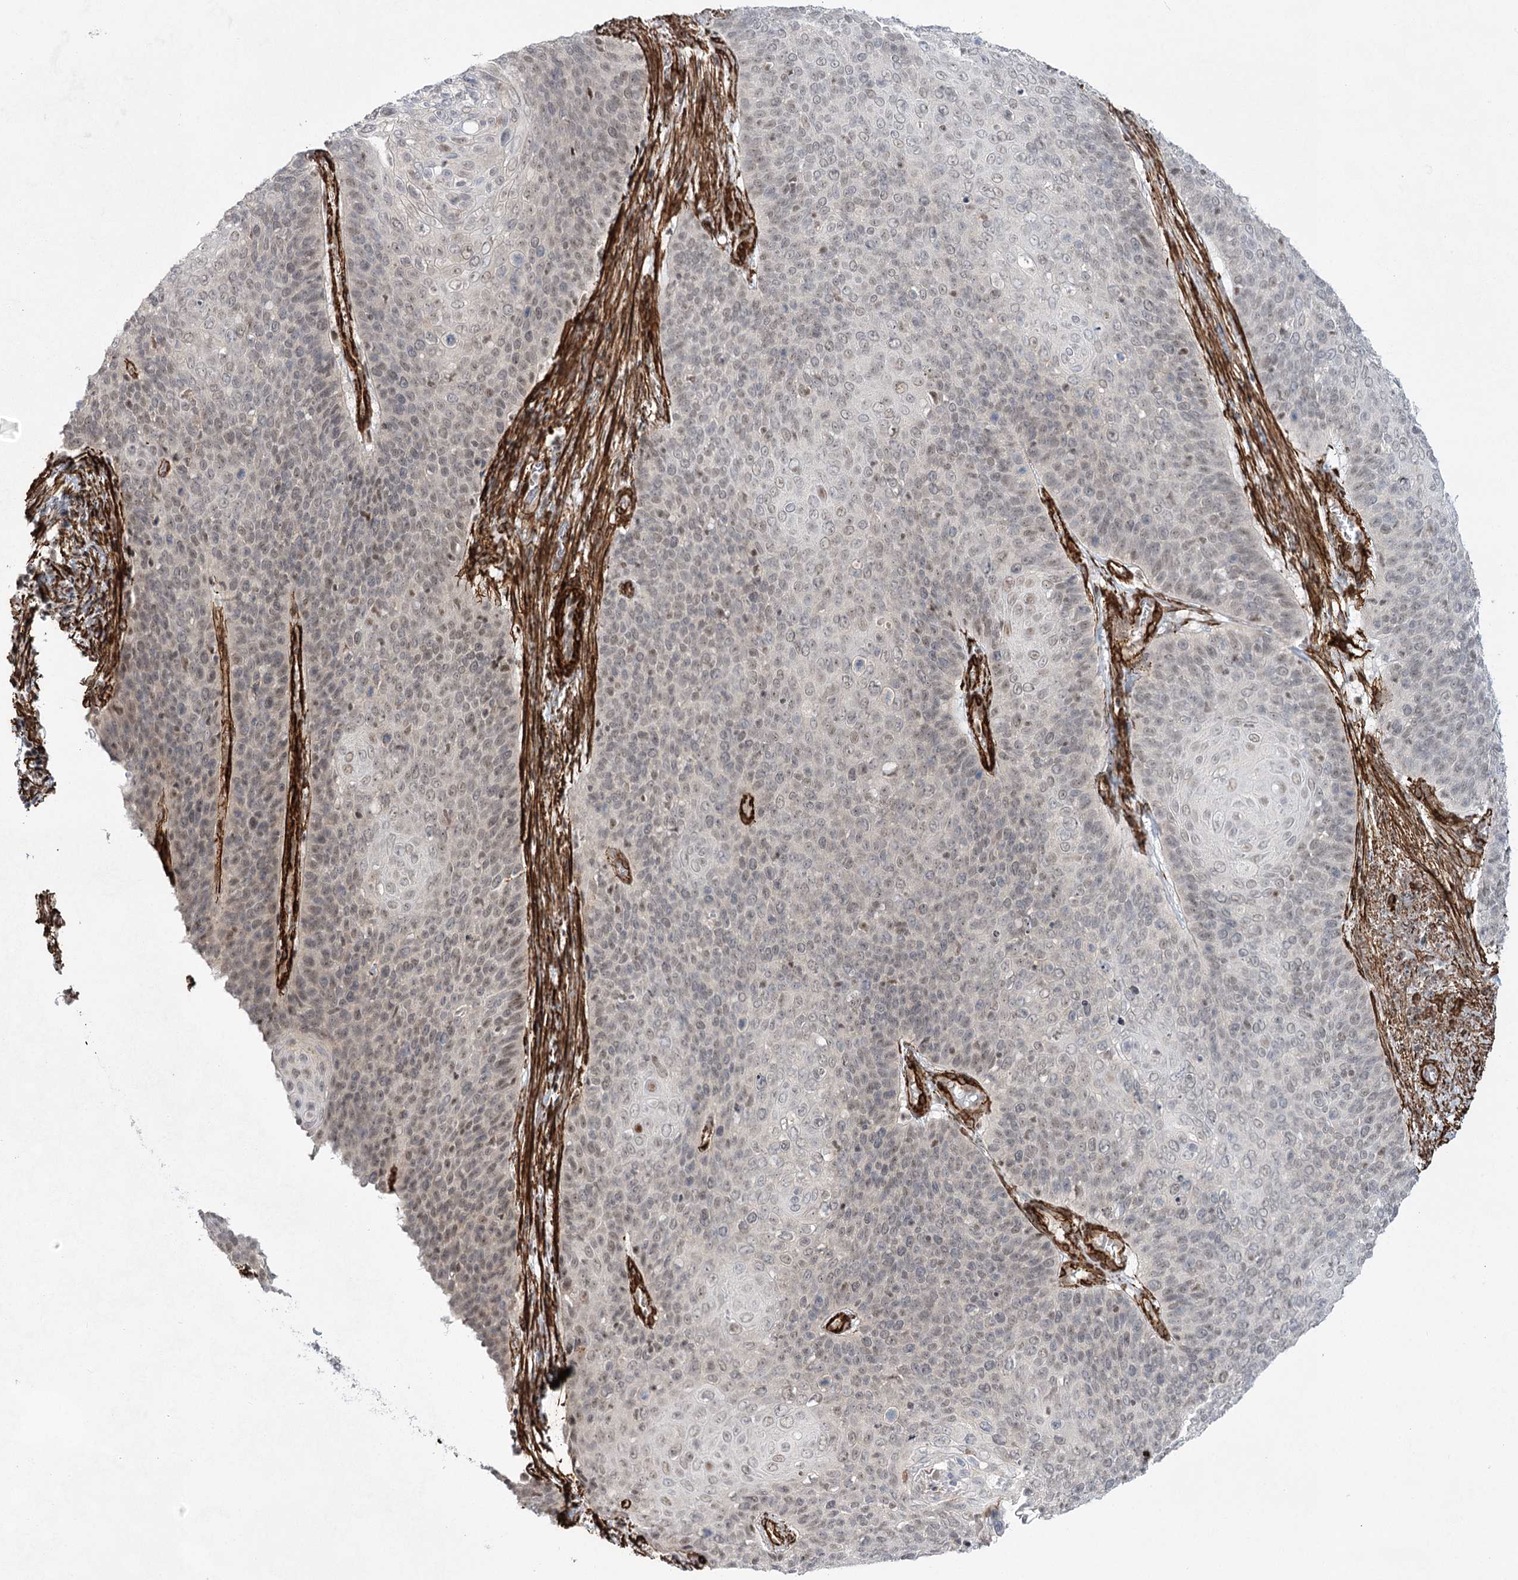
{"staining": {"intensity": "weak", "quantity": "25%-75%", "location": "nuclear"}, "tissue": "cervical cancer", "cell_type": "Tumor cells", "image_type": "cancer", "snomed": [{"axis": "morphology", "description": "Squamous cell carcinoma, NOS"}, {"axis": "topography", "description": "Cervix"}], "caption": "Immunohistochemistry image of cervical cancer stained for a protein (brown), which reveals low levels of weak nuclear expression in about 25%-75% of tumor cells.", "gene": "CWF19L1", "patient": {"sex": "female", "age": 39}}